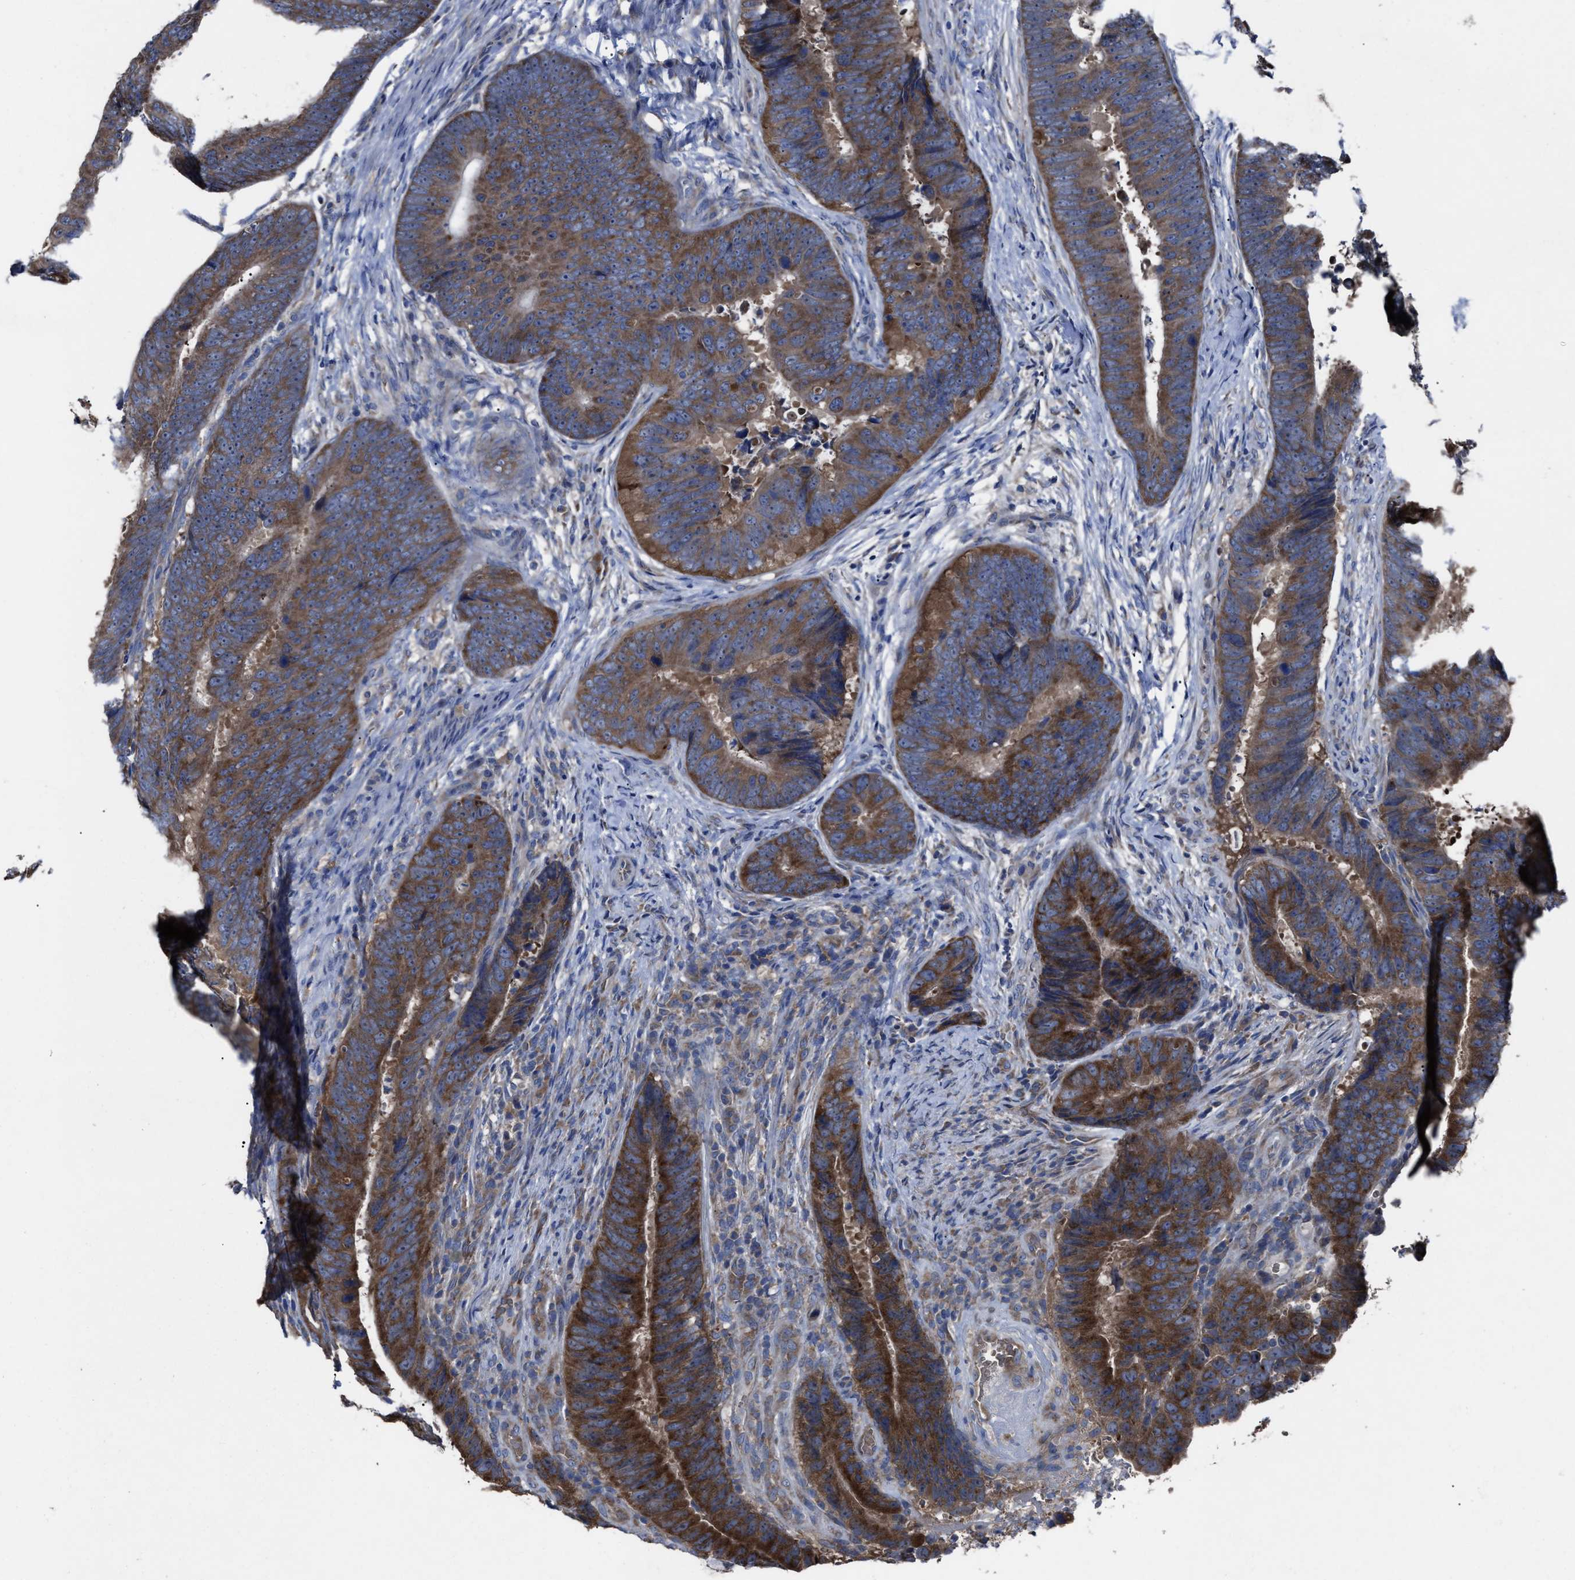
{"staining": {"intensity": "strong", "quantity": ">75%", "location": "cytoplasmic/membranous"}, "tissue": "colorectal cancer", "cell_type": "Tumor cells", "image_type": "cancer", "snomed": [{"axis": "morphology", "description": "Adenocarcinoma, NOS"}, {"axis": "topography", "description": "Colon"}], "caption": "Brown immunohistochemical staining in human adenocarcinoma (colorectal) shows strong cytoplasmic/membranous staining in about >75% of tumor cells. The staining was performed using DAB to visualize the protein expression in brown, while the nuclei were stained in blue with hematoxylin (Magnification: 20x).", "gene": "UPF1", "patient": {"sex": "male", "age": 56}}